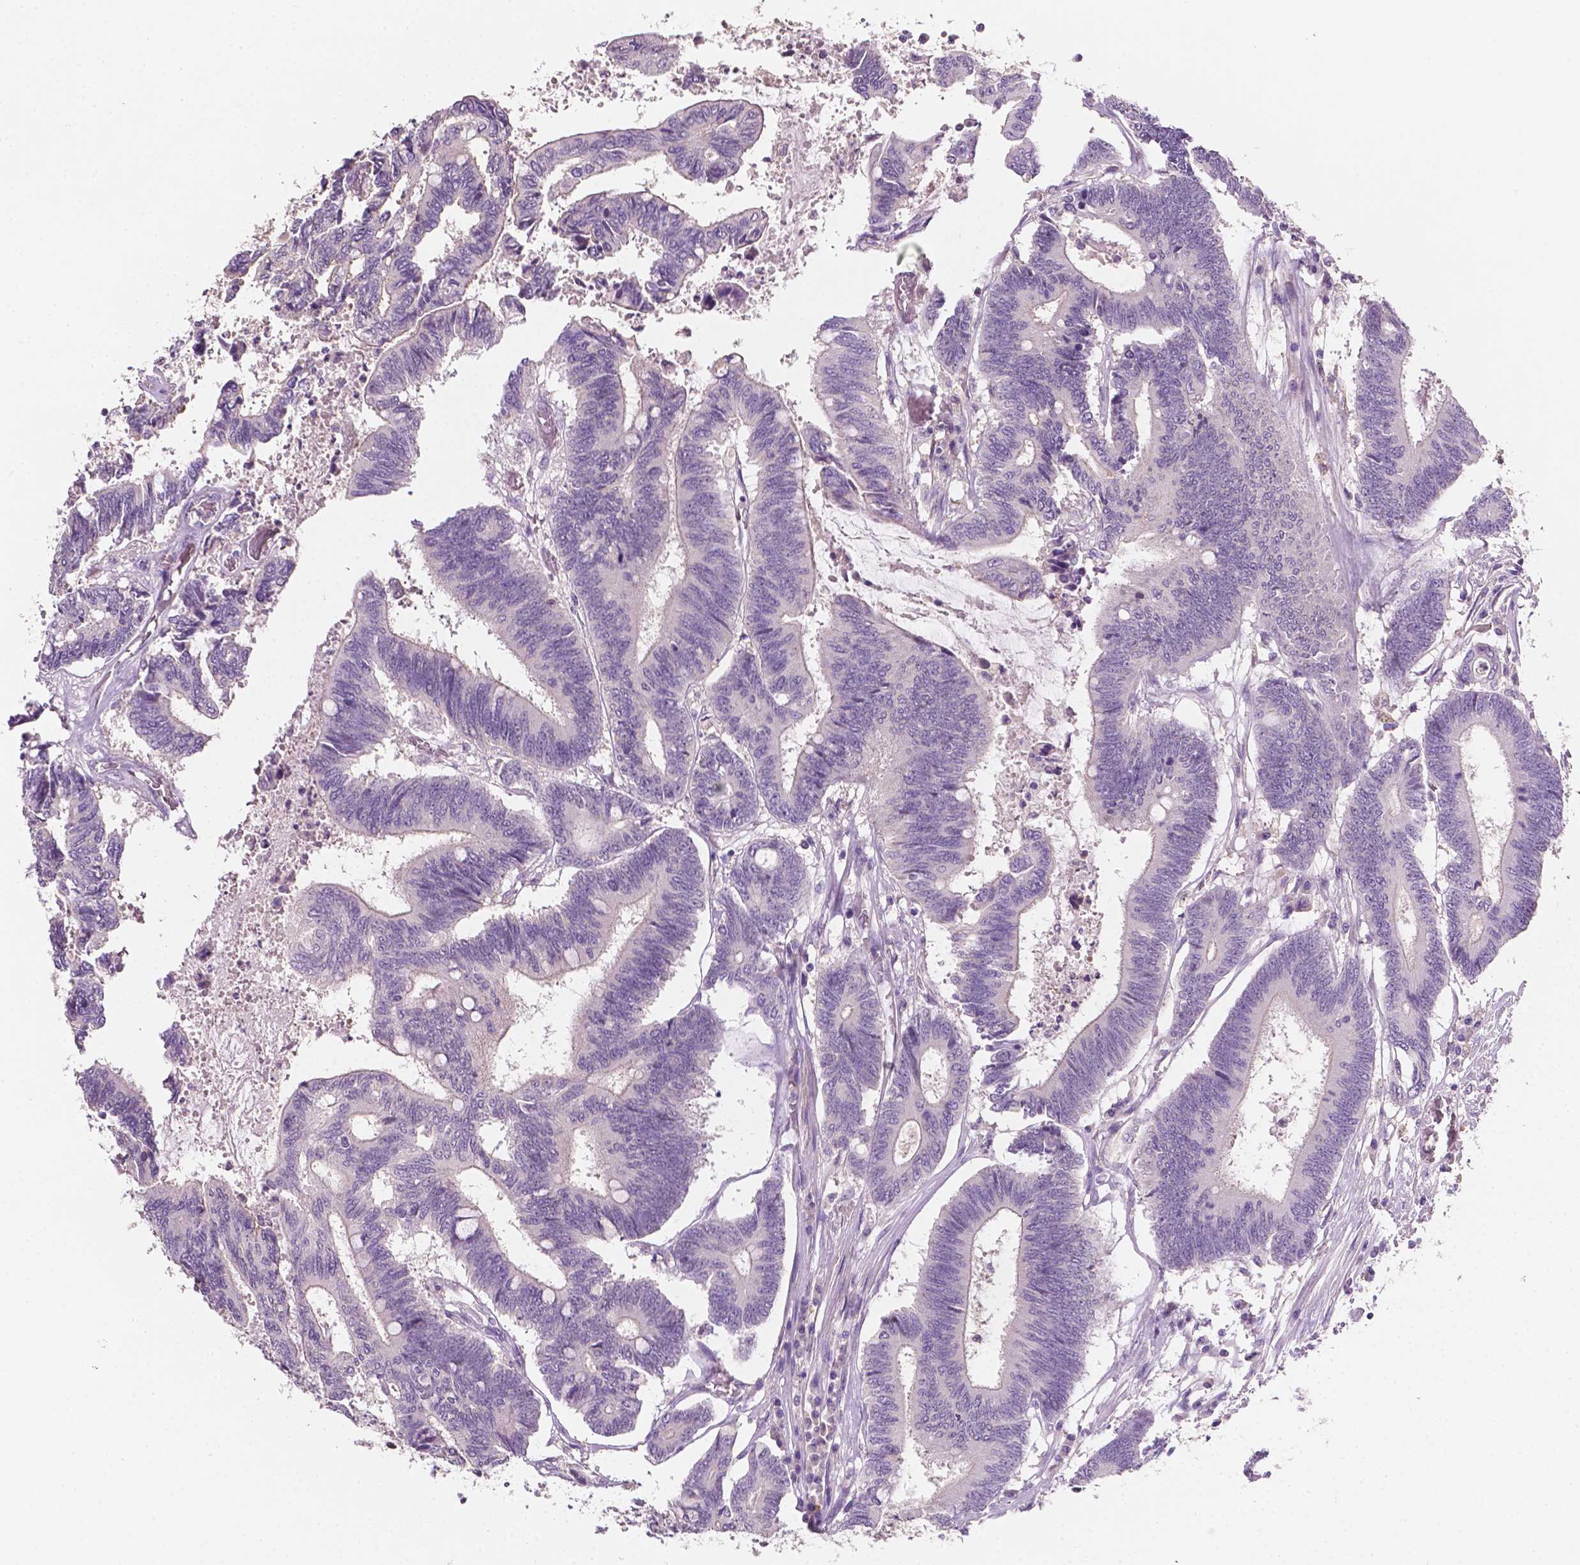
{"staining": {"intensity": "negative", "quantity": "none", "location": "none"}, "tissue": "colorectal cancer", "cell_type": "Tumor cells", "image_type": "cancer", "snomed": [{"axis": "morphology", "description": "Adenocarcinoma, NOS"}, {"axis": "topography", "description": "Rectum"}], "caption": "DAB (3,3'-diaminobenzidine) immunohistochemical staining of human adenocarcinoma (colorectal) exhibits no significant positivity in tumor cells.", "gene": "EGFR", "patient": {"sex": "male", "age": 54}}